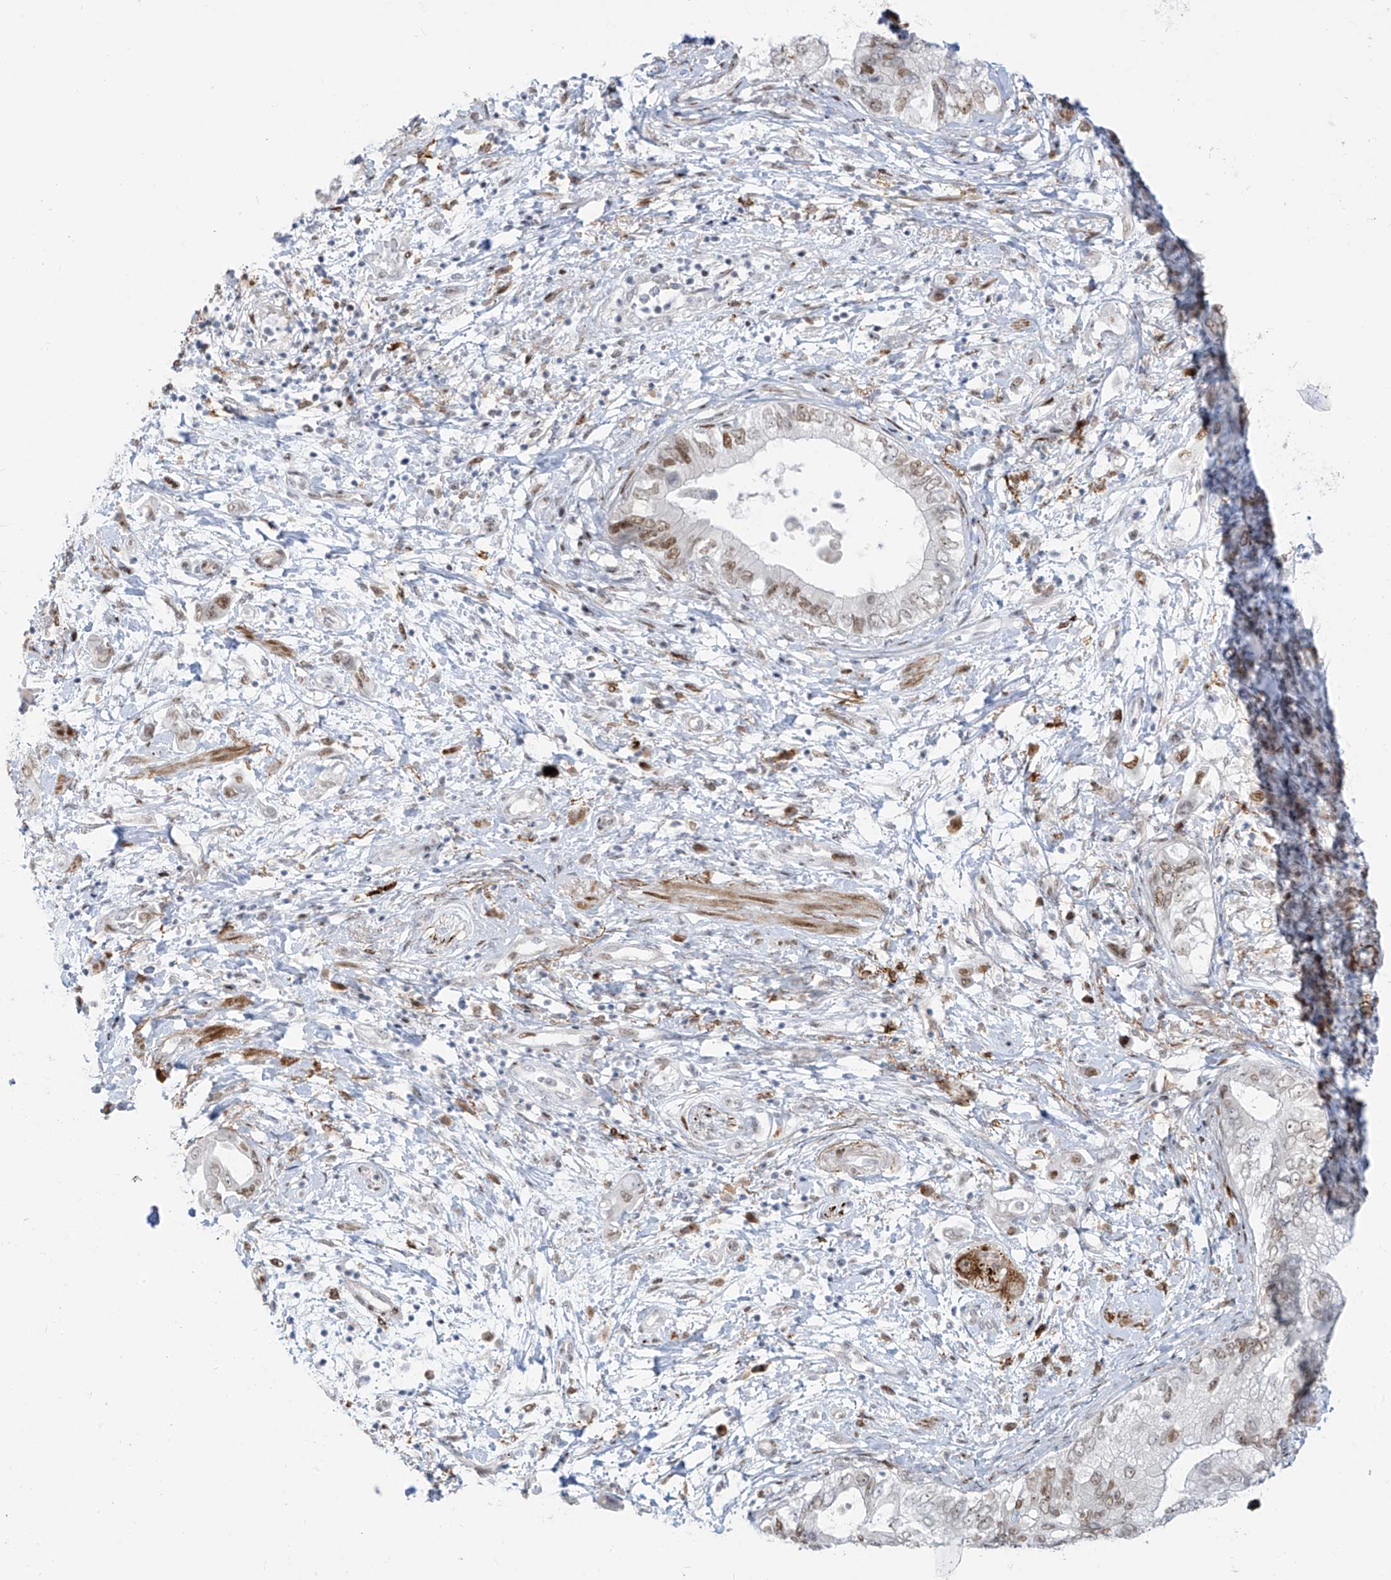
{"staining": {"intensity": "moderate", "quantity": "<25%", "location": "nuclear"}, "tissue": "pancreatic cancer", "cell_type": "Tumor cells", "image_type": "cancer", "snomed": [{"axis": "morphology", "description": "Adenocarcinoma, NOS"}, {"axis": "topography", "description": "Pancreas"}], "caption": "Protein staining of pancreatic cancer tissue demonstrates moderate nuclear positivity in approximately <25% of tumor cells.", "gene": "LIN9", "patient": {"sex": "female", "age": 73}}